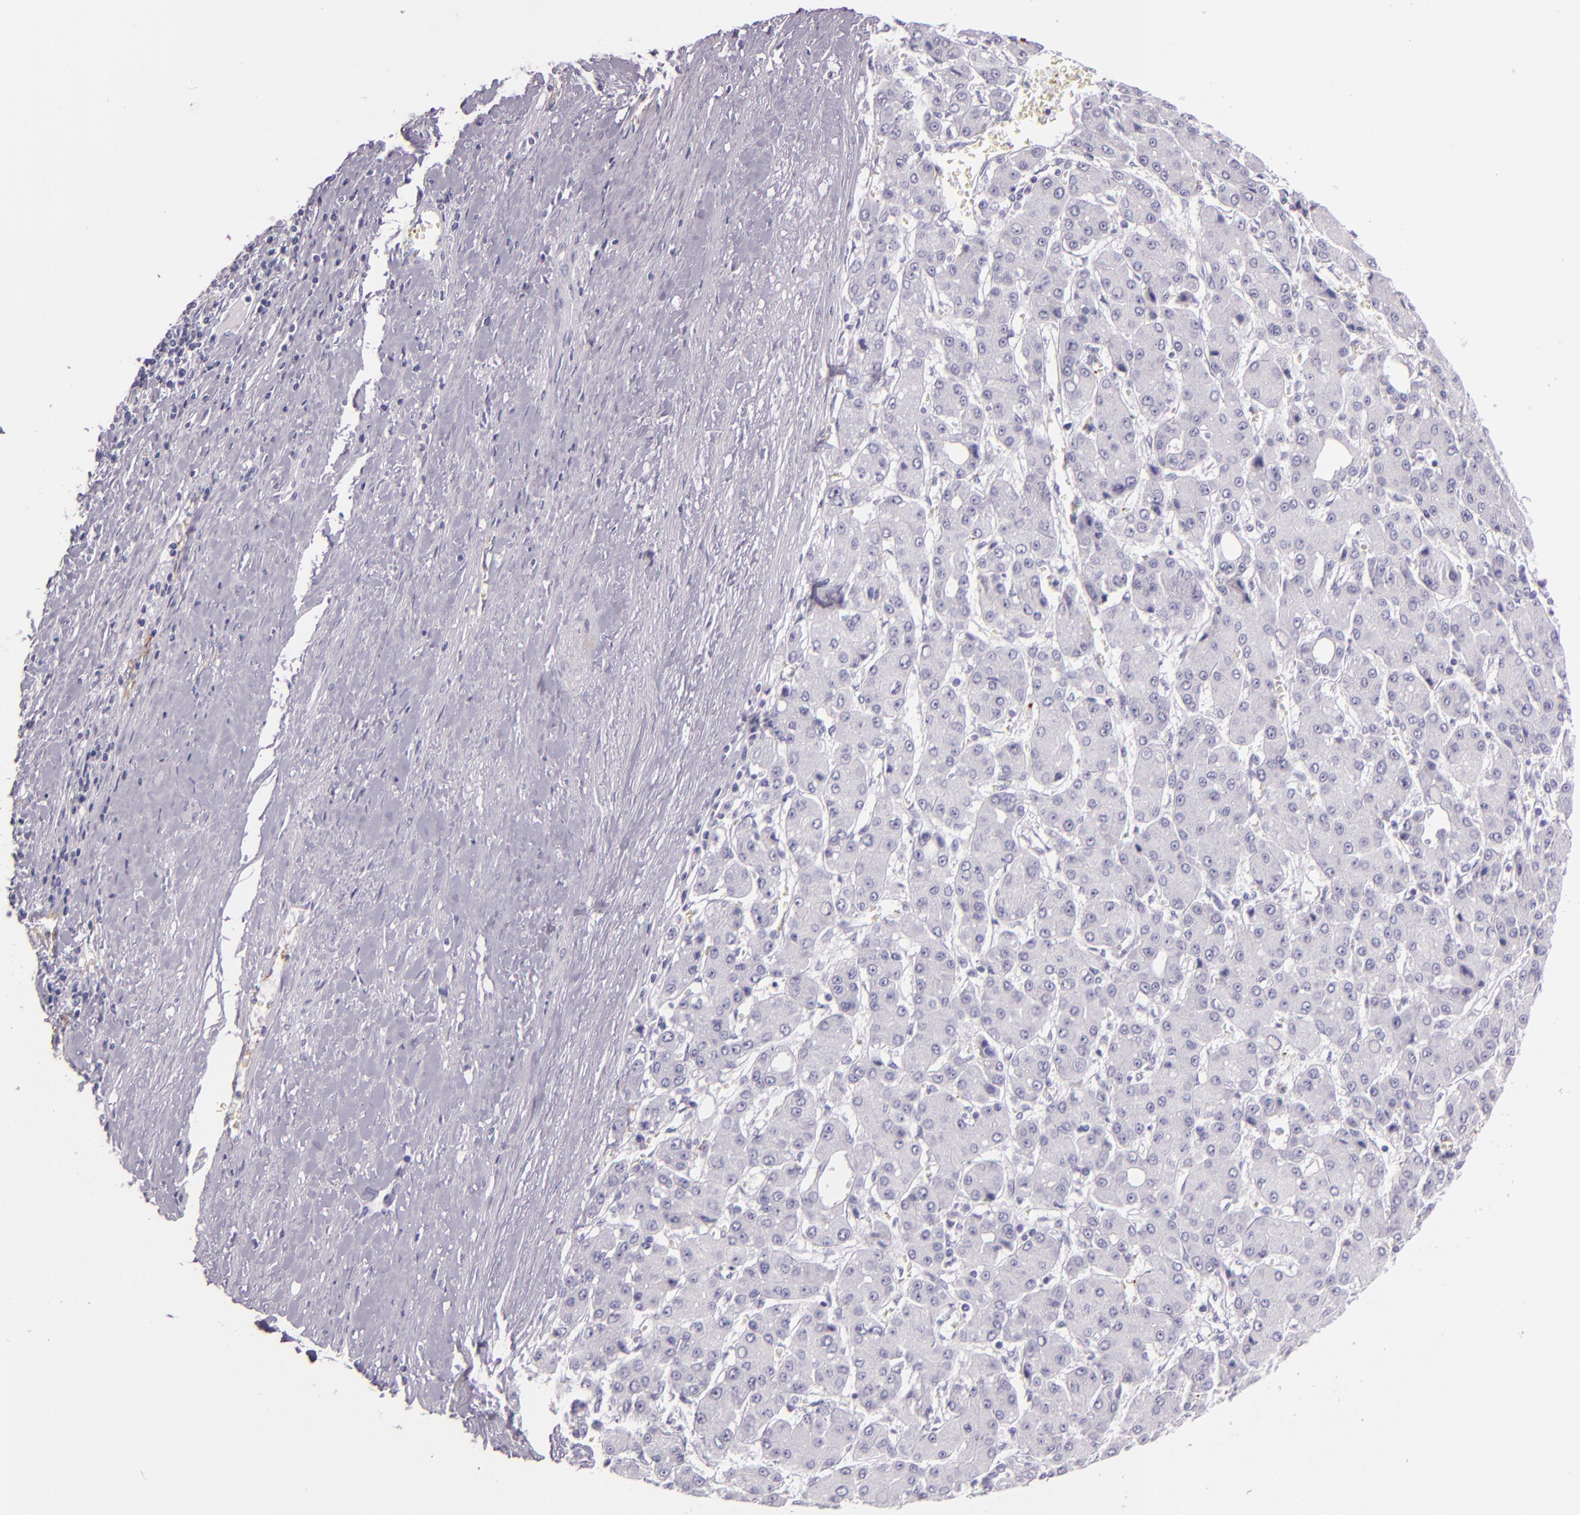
{"staining": {"intensity": "negative", "quantity": "none", "location": "none"}, "tissue": "liver cancer", "cell_type": "Tumor cells", "image_type": "cancer", "snomed": [{"axis": "morphology", "description": "Carcinoma, Hepatocellular, NOS"}, {"axis": "topography", "description": "Liver"}], "caption": "High power microscopy image of an immunohistochemistry photomicrograph of liver cancer, revealing no significant staining in tumor cells.", "gene": "SELP", "patient": {"sex": "male", "age": 69}}